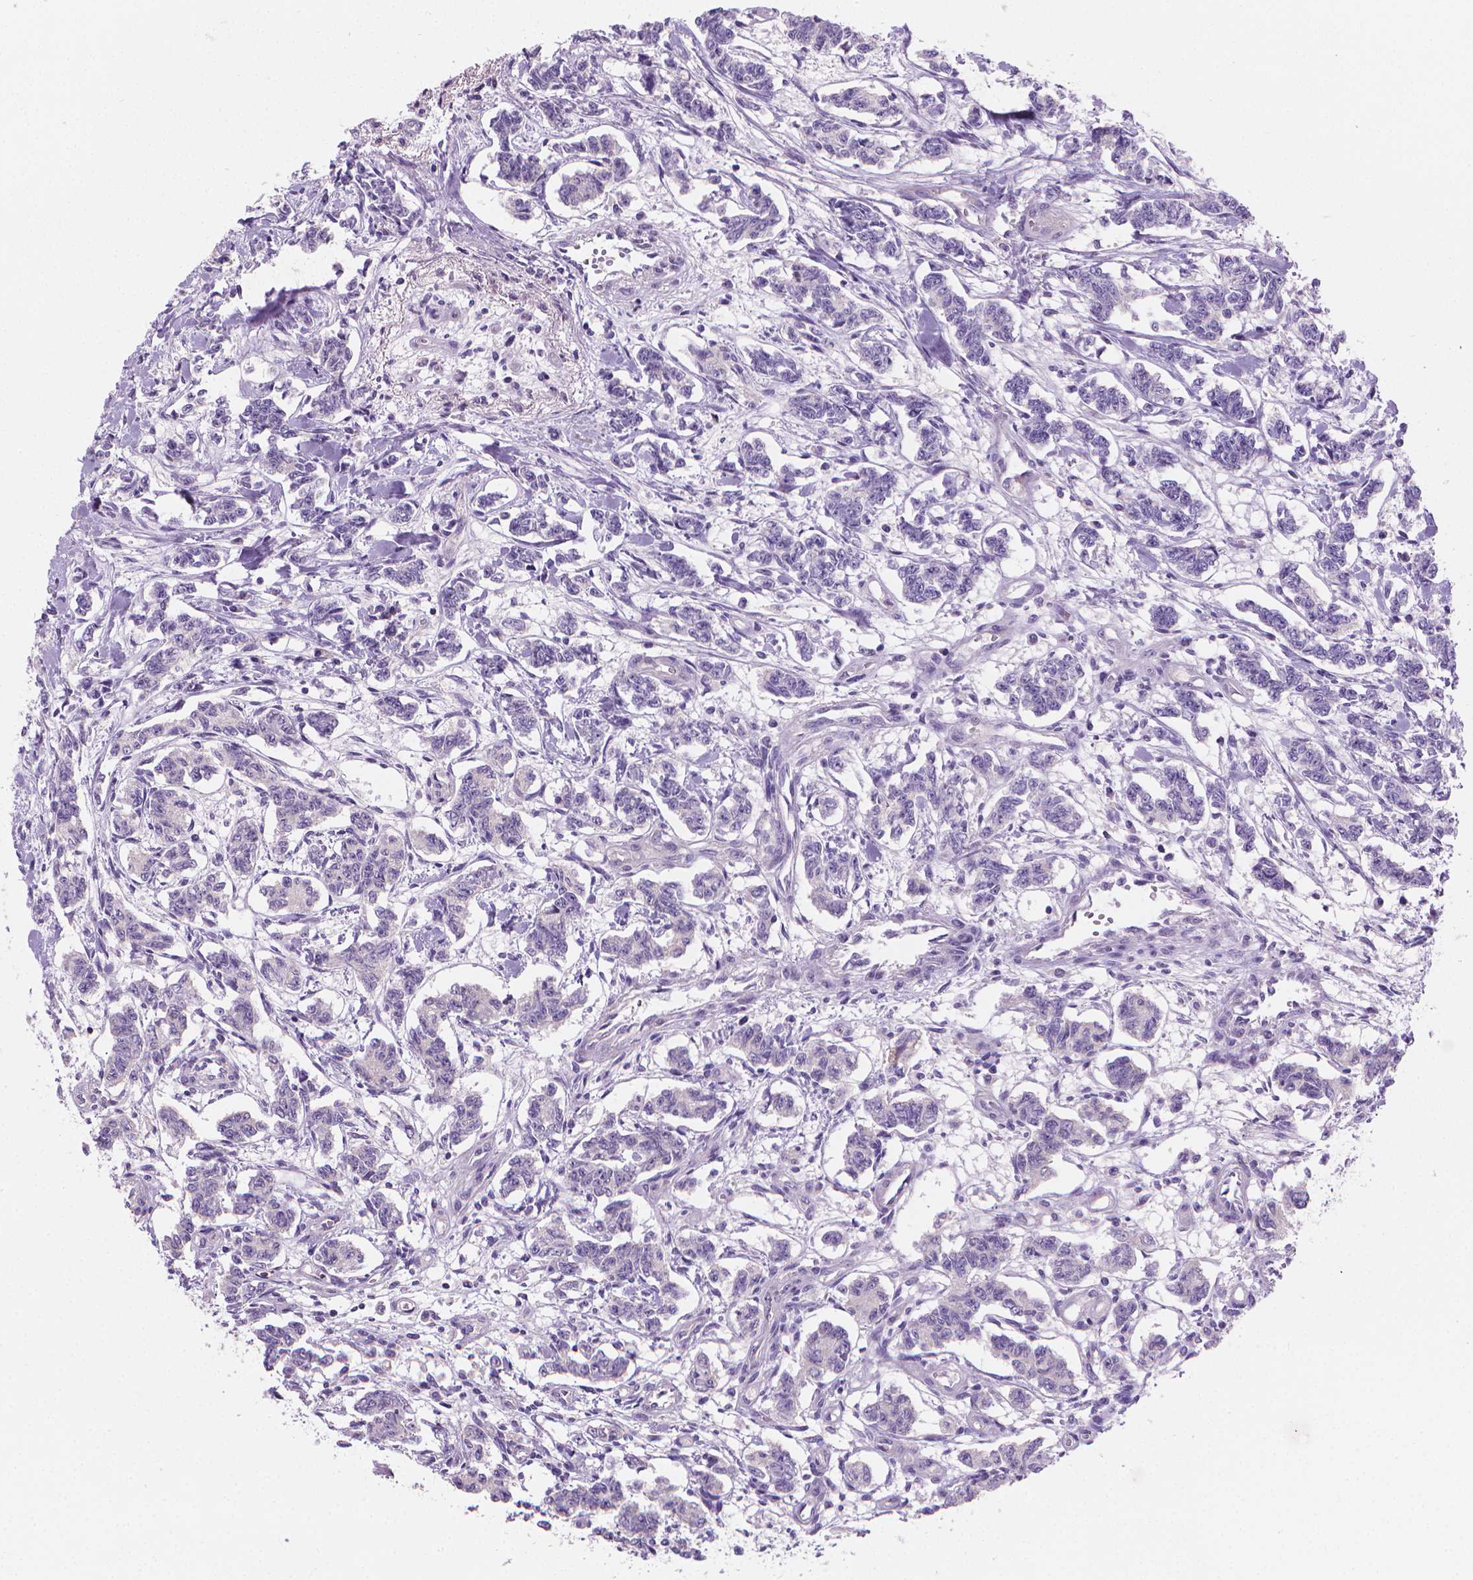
{"staining": {"intensity": "negative", "quantity": "none", "location": "none"}, "tissue": "carcinoid", "cell_type": "Tumor cells", "image_type": "cancer", "snomed": [{"axis": "morphology", "description": "Carcinoid, malignant, NOS"}, {"axis": "topography", "description": "Kidney"}], "caption": "Tumor cells show no significant protein staining in carcinoid.", "gene": "GSDMA", "patient": {"sex": "female", "age": 41}}